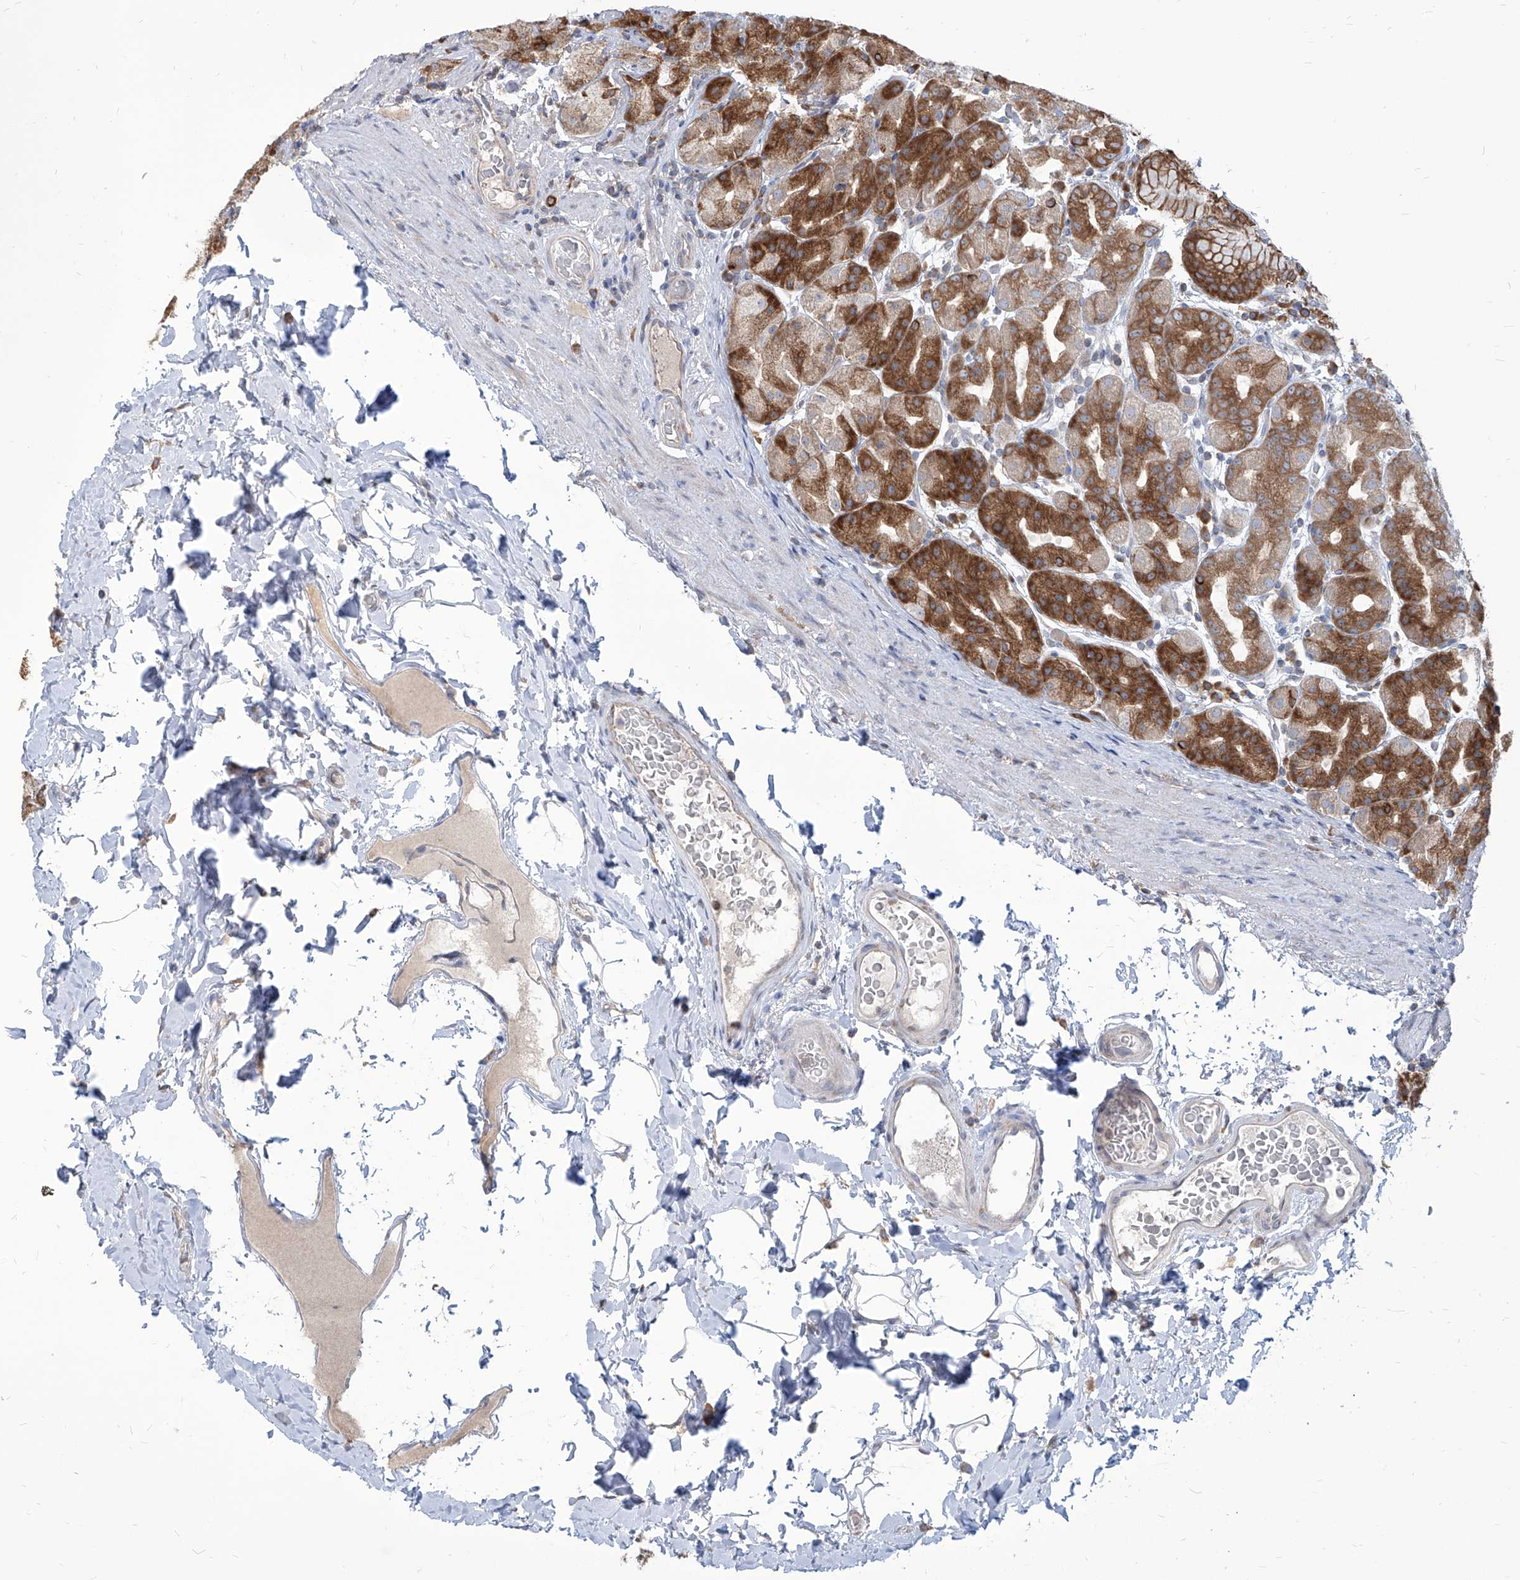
{"staining": {"intensity": "strong", "quantity": "25%-75%", "location": "cytoplasmic/membranous"}, "tissue": "stomach", "cell_type": "Glandular cells", "image_type": "normal", "snomed": [{"axis": "morphology", "description": "Normal tissue, NOS"}, {"axis": "topography", "description": "Stomach, upper"}], "caption": "Strong cytoplasmic/membranous protein staining is identified in about 25%-75% of glandular cells in stomach.", "gene": "FAM83B", "patient": {"sex": "male", "age": 68}}